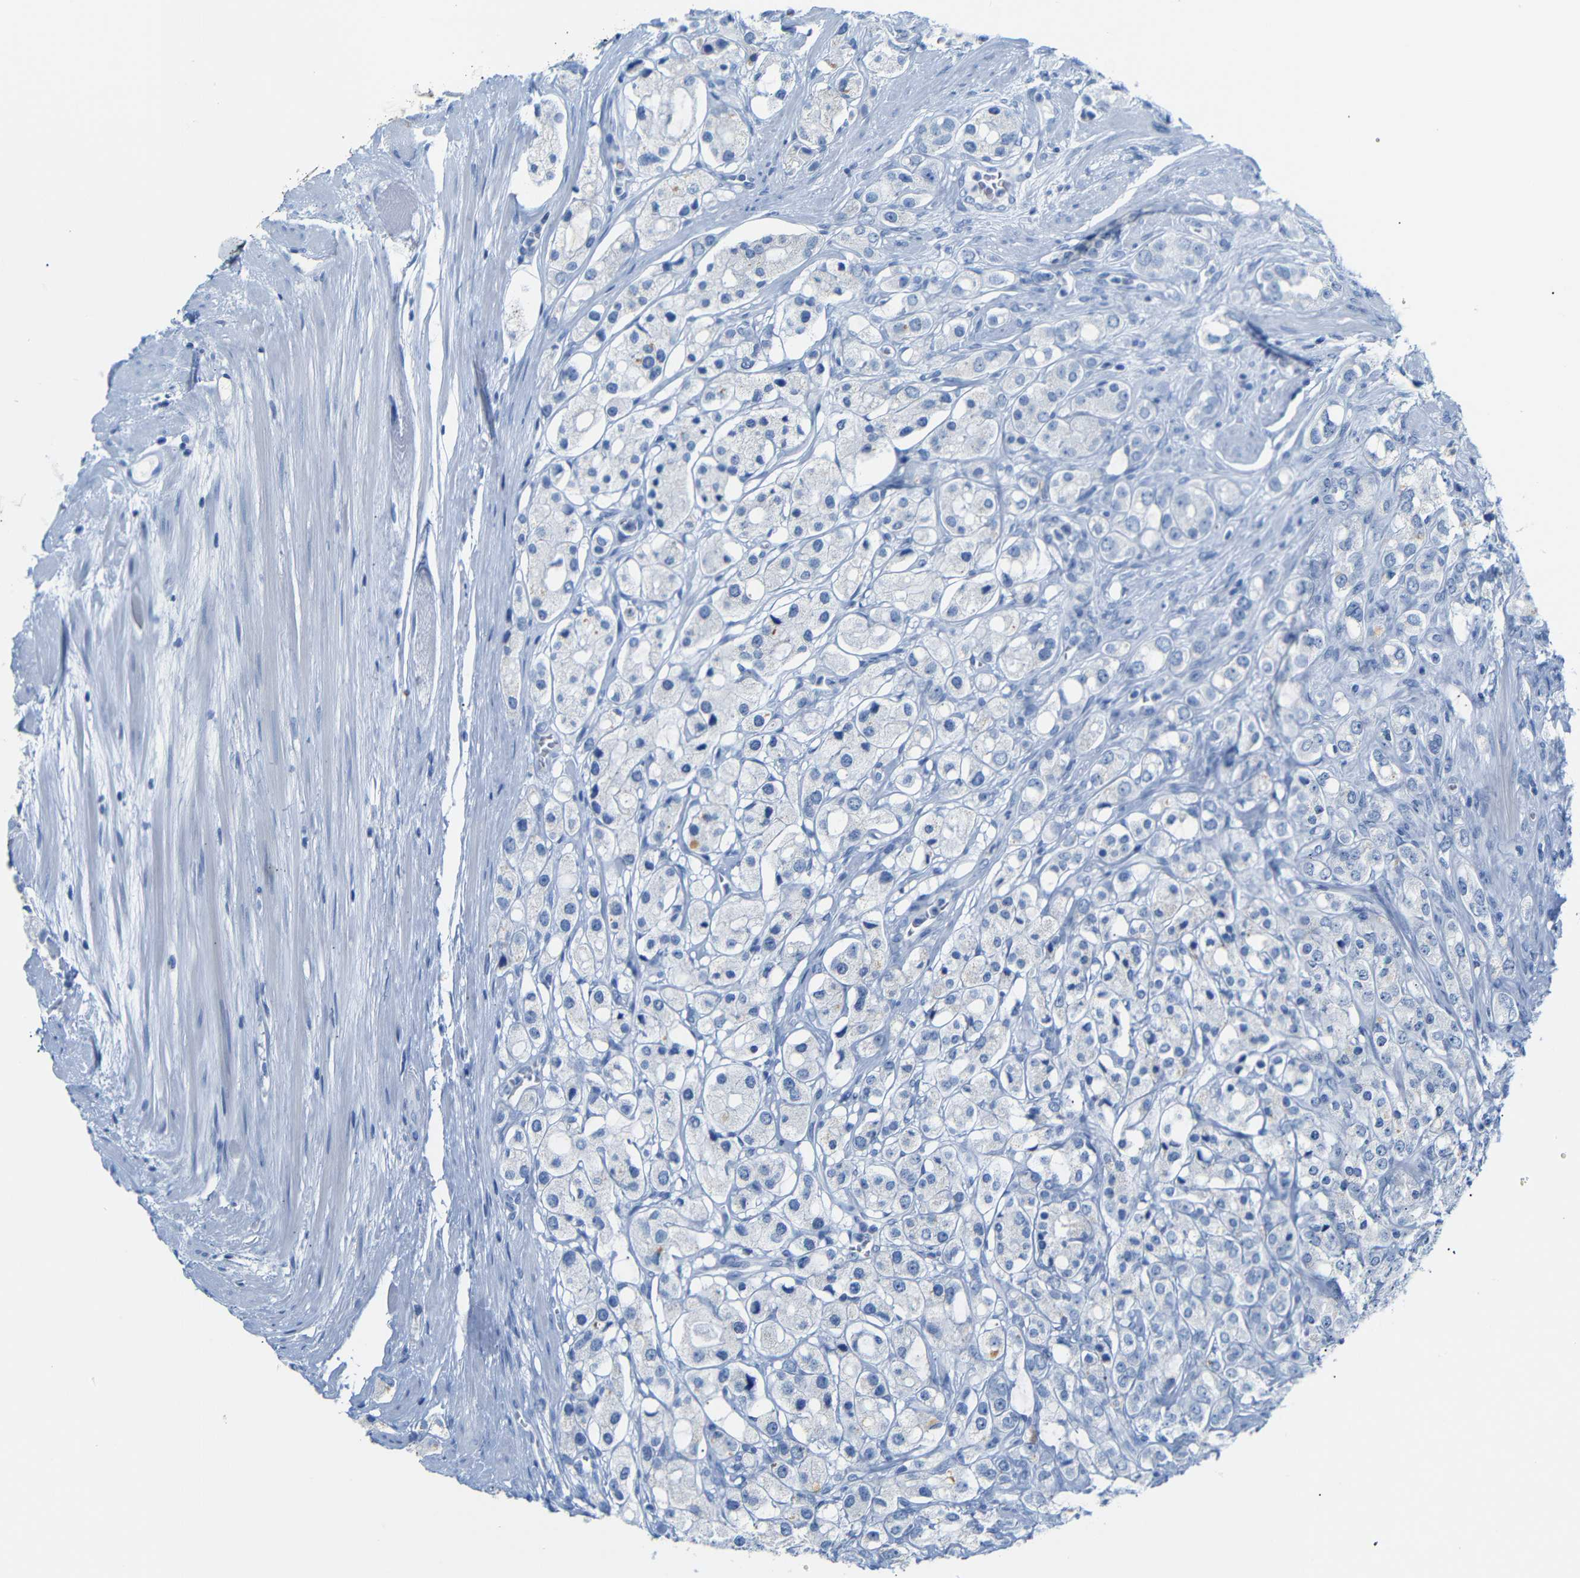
{"staining": {"intensity": "negative", "quantity": "none", "location": "none"}, "tissue": "prostate cancer", "cell_type": "Tumor cells", "image_type": "cancer", "snomed": [{"axis": "morphology", "description": "Adenocarcinoma, High grade"}, {"axis": "topography", "description": "Prostate"}], "caption": "Immunohistochemical staining of high-grade adenocarcinoma (prostate) reveals no significant expression in tumor cells. Nuclei are stained in blue.", "gene": "ERVMER34-1", "patient": {"sex": "male", "age": 65}}